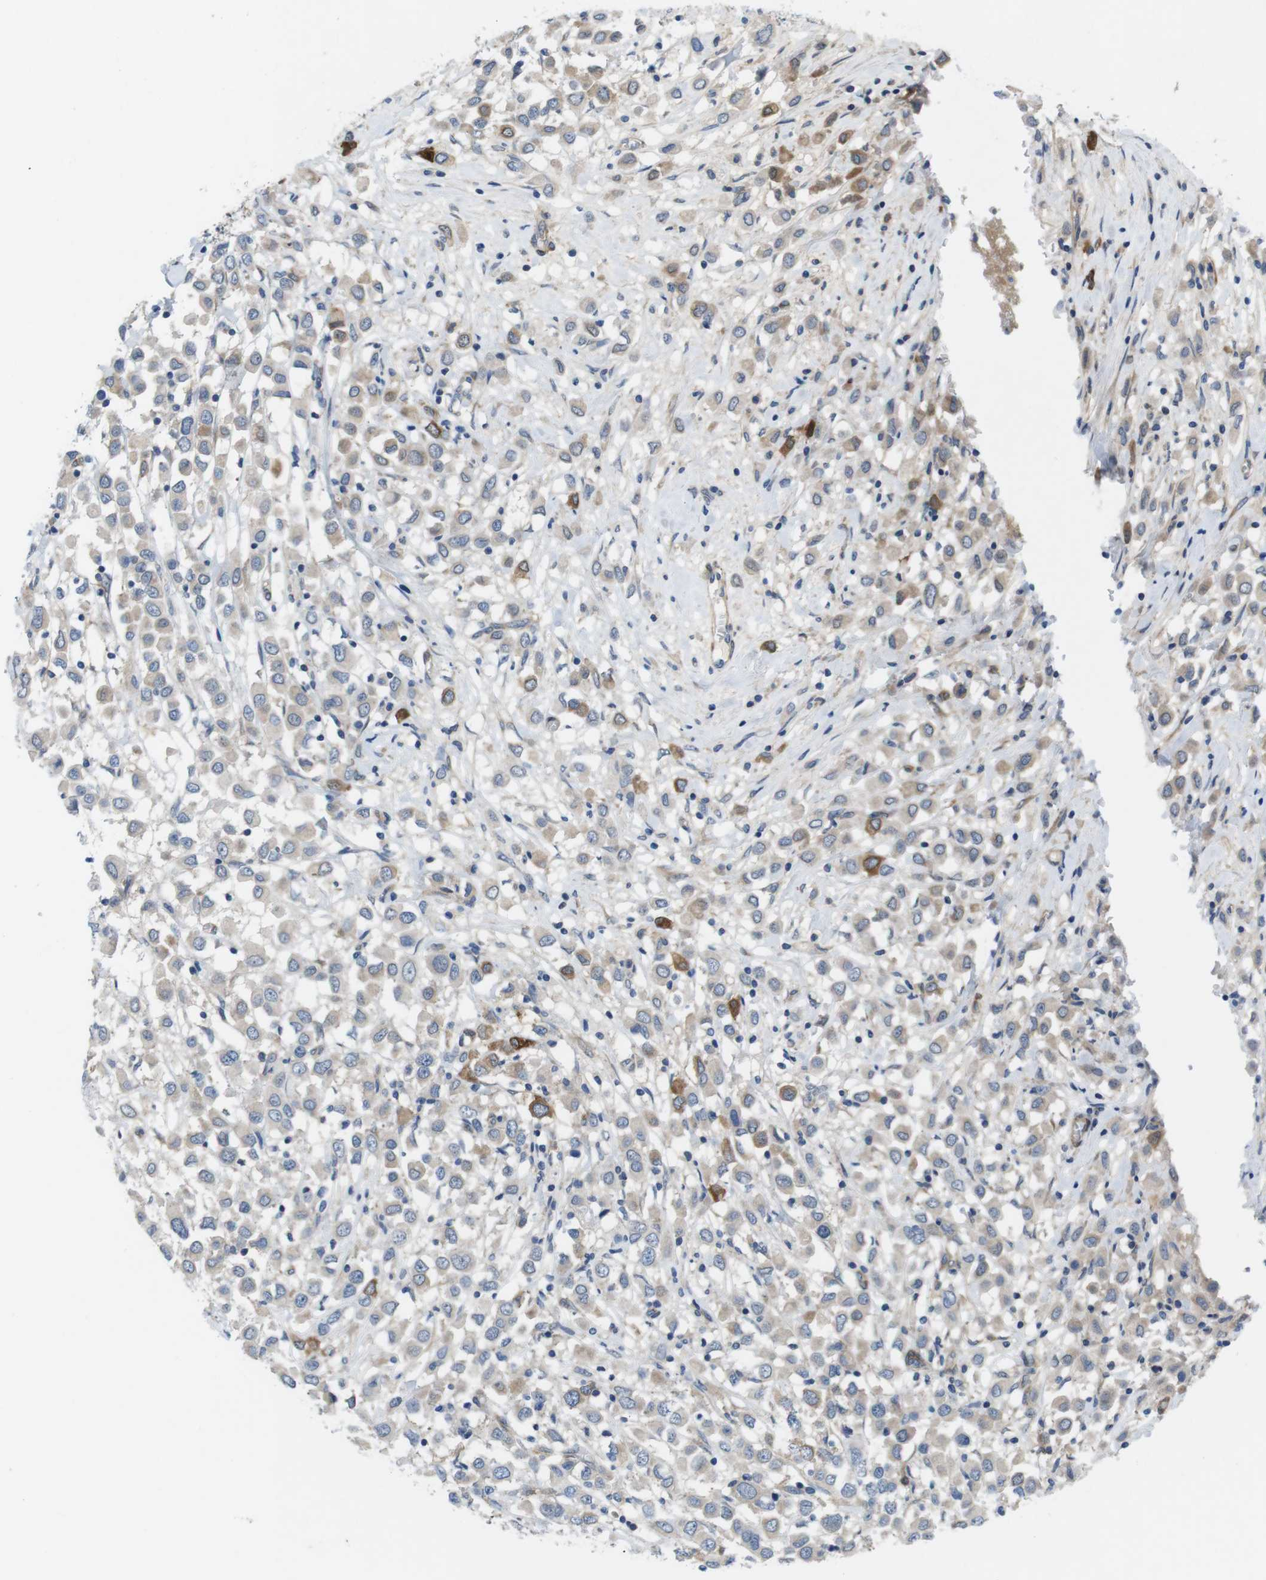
{"staining": {"intensity": "weak", "quantity": "25%-75%", "location": "cytoplasmic/membranous"}, "tissue": "breast cancer", "cell_type": "Tumor cells", "image_type": "cancer", "snomed": [{"axis": "morphology", "description": "Duct carcinoma"}, {"axis": "topography", "description": "Breast"}], "caption": "A histopathology image showing weak cytoplasmic/membranous positivity in about 25%-75% of tumor cells in intraductal carcinoma (breast), as visualized by brown immunohistochemical staining.", "gene": "DCLK1", "patient": {"sex": "female", "age": 61}}